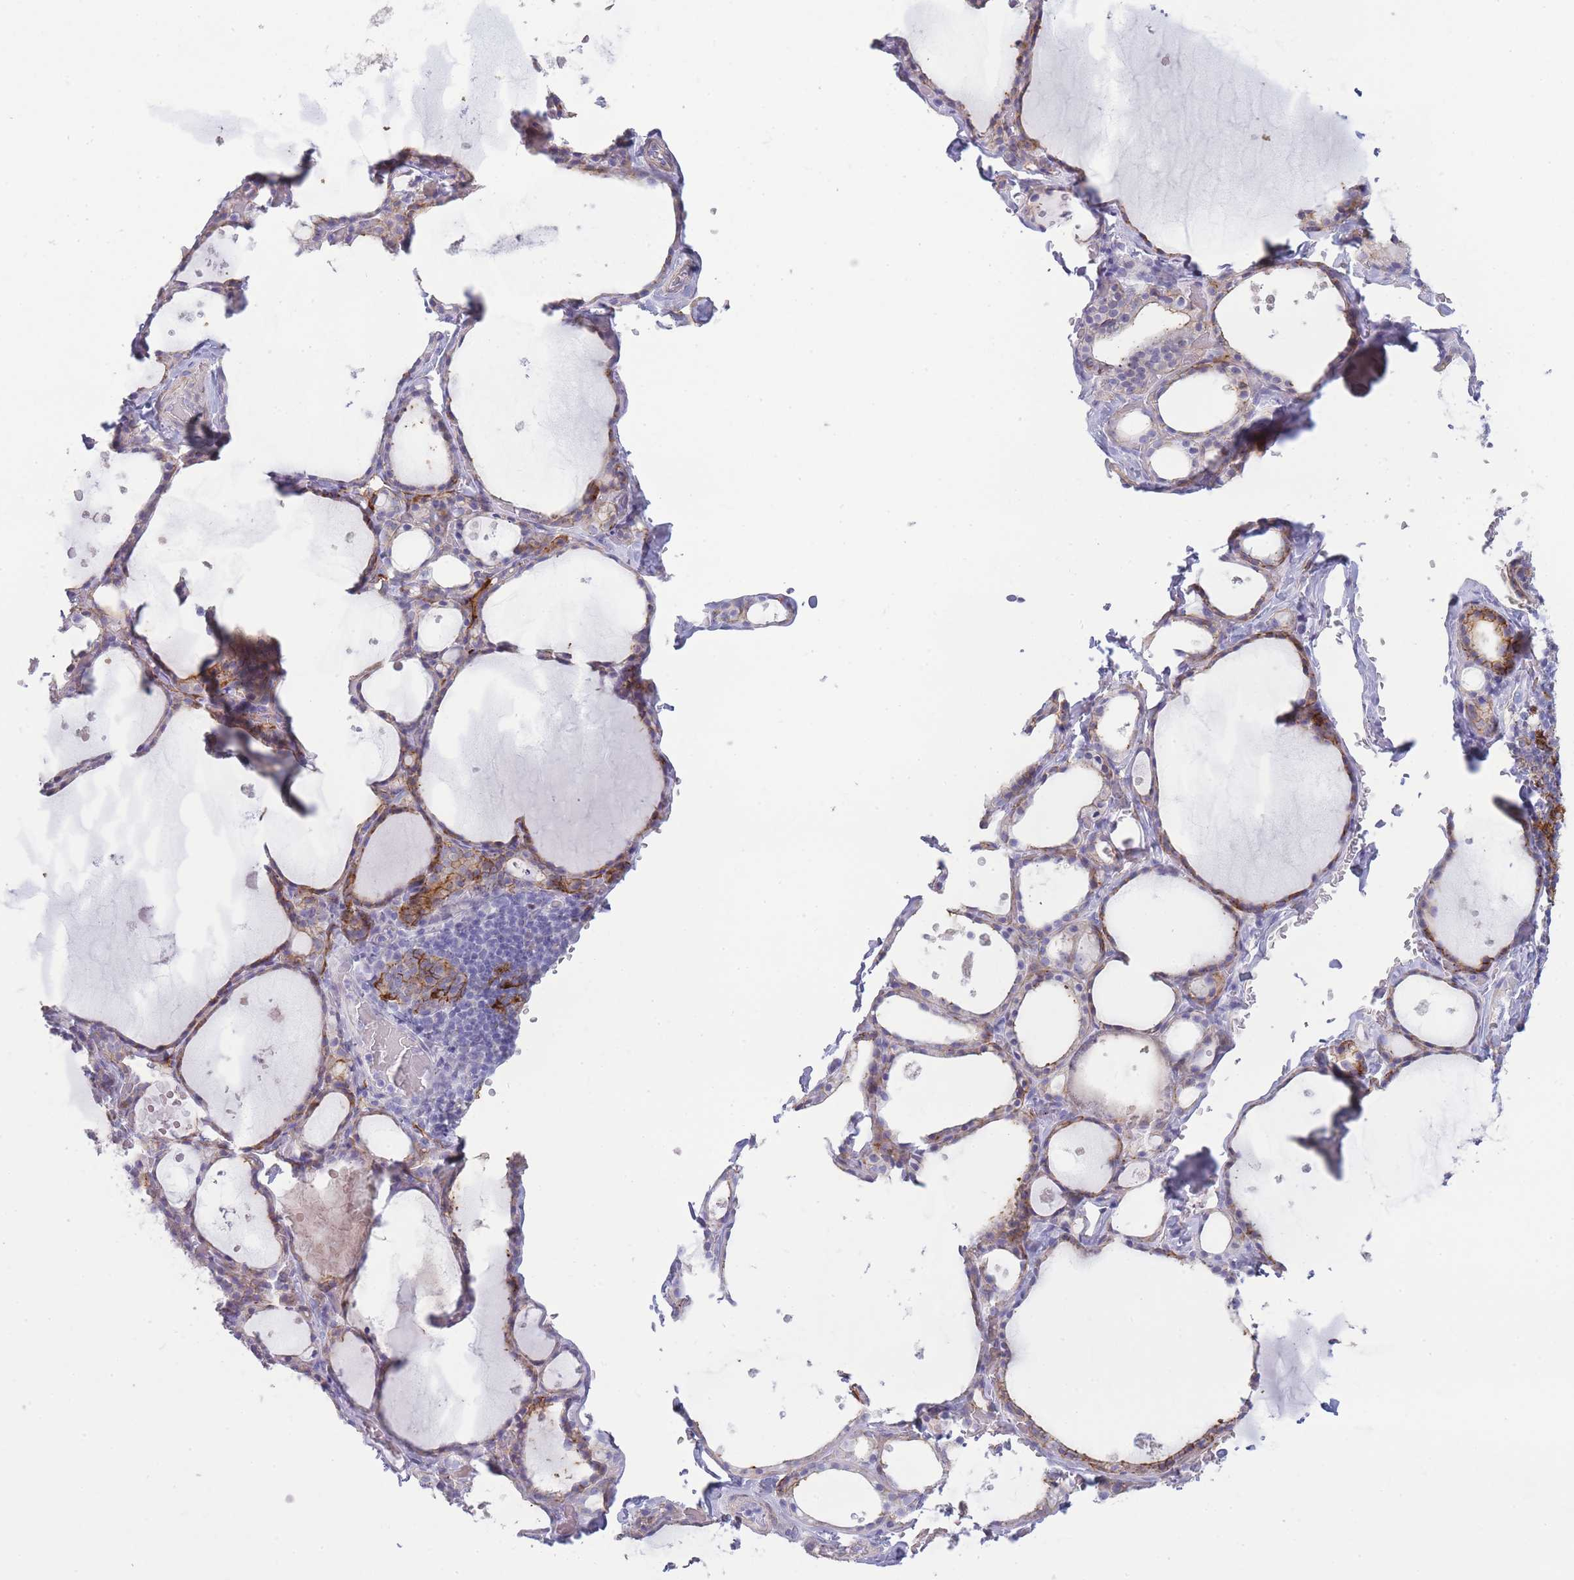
{"staining": {"intensity": "moderate", "quantity": "<25%", "location": "cytoplasmic/membranous"}, "tissue": "thyroid gland", "cell_type": "Glandular cells", "image_type": "normal", "snomed": [{"axis": "morphology", "description": "Normal tissue, NOS"}, {"axis": "topography", "description": "Thyroid gland"}], "caption": "IHC micrograph of unremarkable thyroid gland: human thyroid gland stained using immunohistochemistry reveals low levels of moderate protein expression localized specifically in the cytoplasmic/membranous of glandular cells, appearing as a cytoplasmic/membranous brown color.", "gene": "UTP14A", "patient": {"sex": "male", "age": 56}}